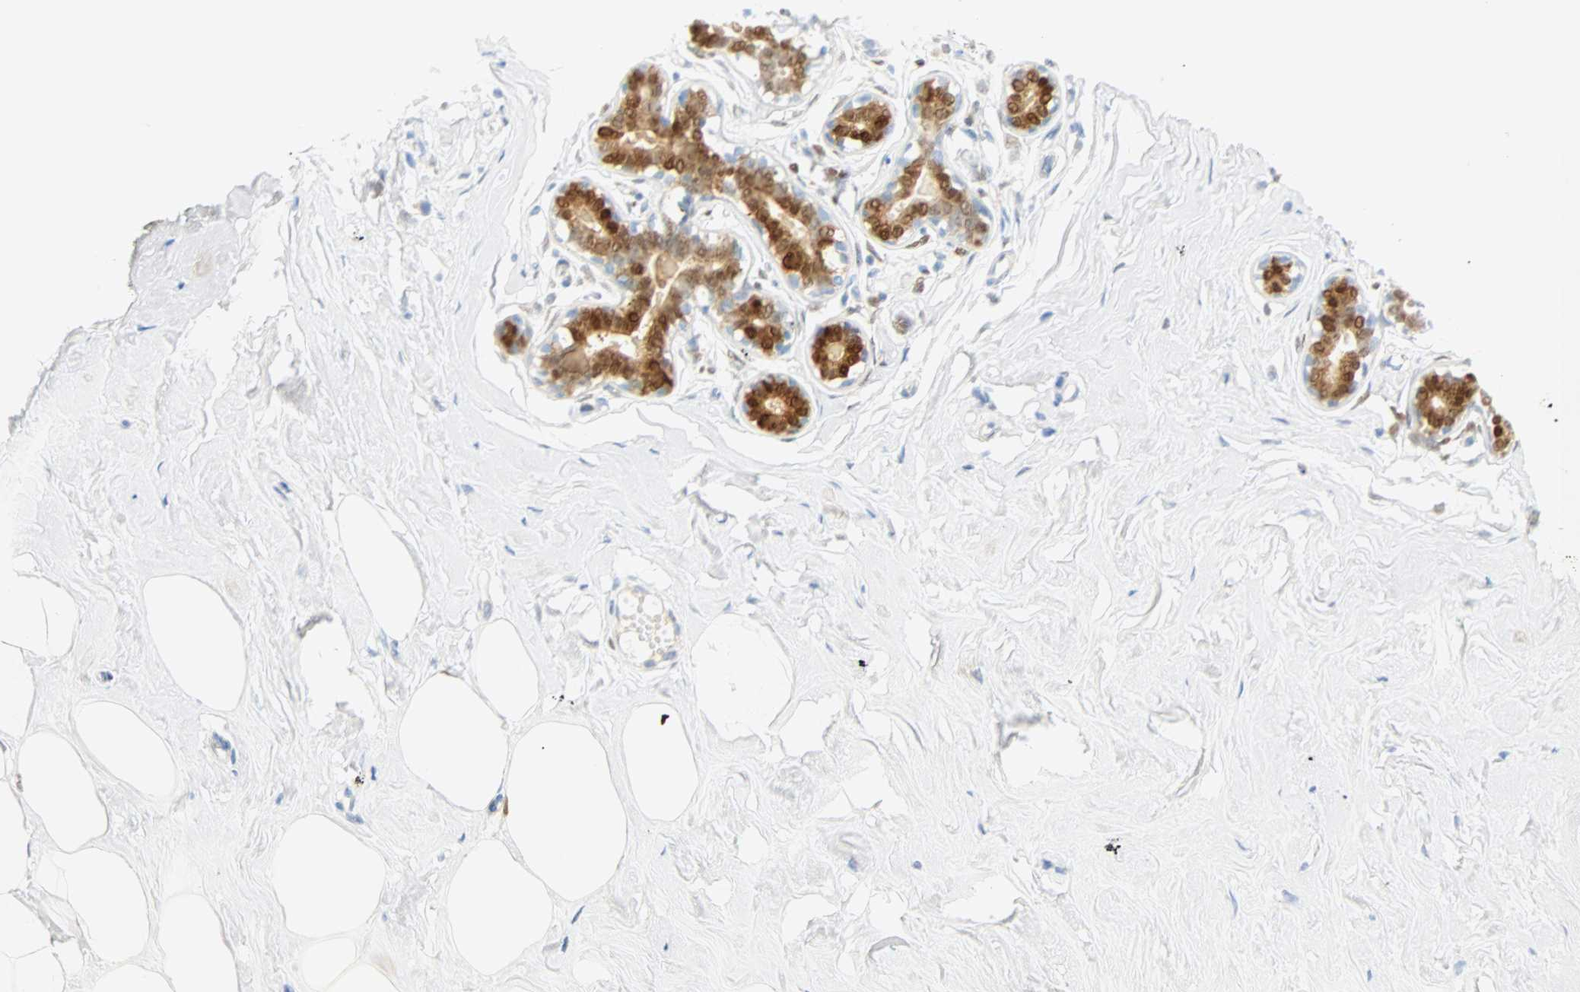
{"staining": {"intensity": "moderate", "quantity": "<25%", "location": "nuclear"}, "tissue": "breast", "cell_type": "Adipocytes", "image_type": "normal", "snomed": [{"axis": "morphology", "description": "Normal tissue, NOS"}, {"axis": "topography", "description": "Breast"}], "caption": "A low amount of moderate nuclear expression is appreciated in approximately <25% of adipocytes in normal breast. (DAB IHC, brown staining for protein, blue staining for nuclei).", "gene": "SELENBP1", "patient": {"sex": "female", "age": 23}}